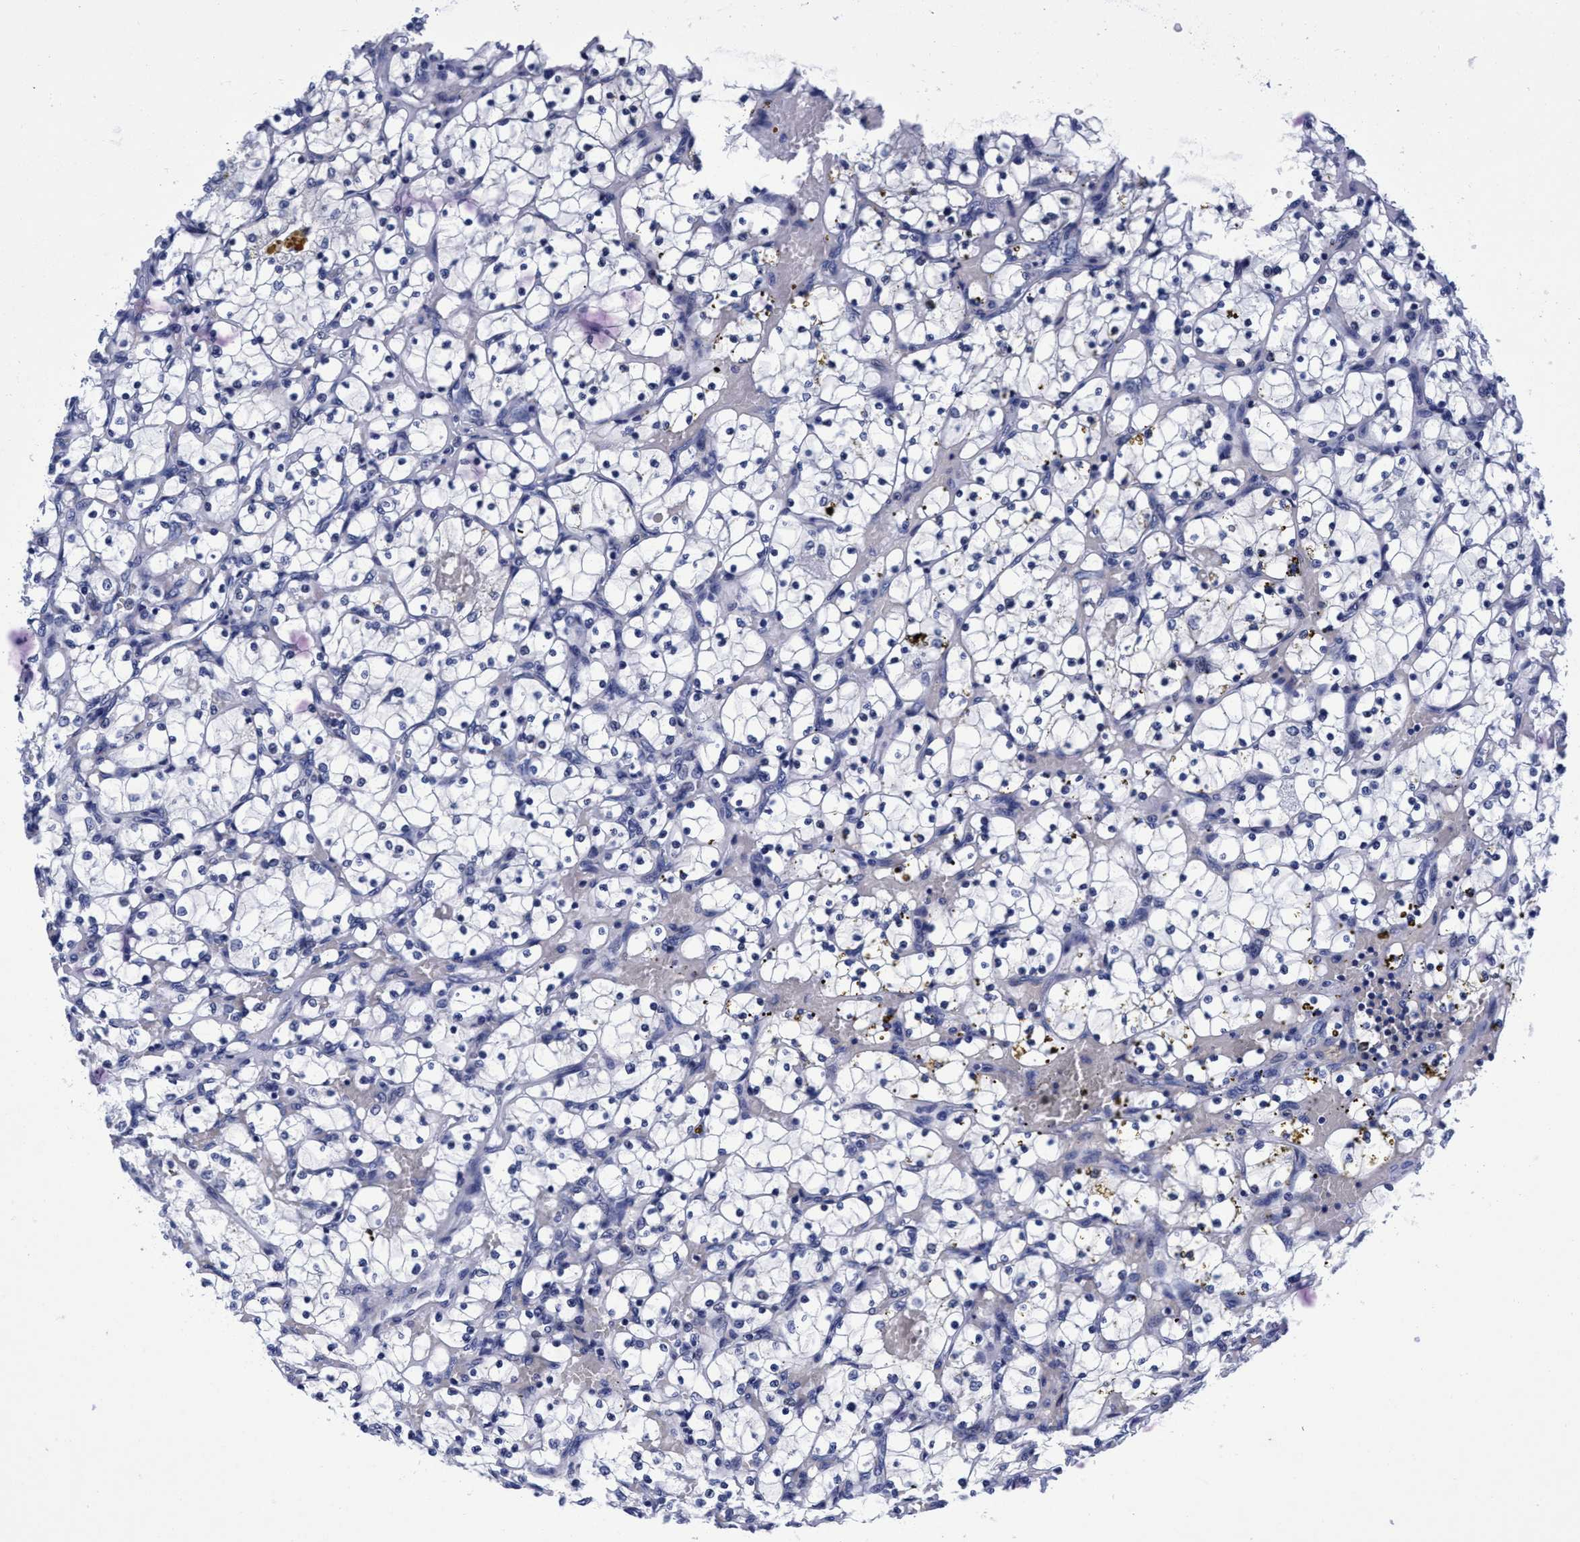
{"staining": {"intensity": "negative", "quantity": "none", "location": "none"}, "tissue": "renal cancer", "cell_type": "Tumor cells", "image_type": "cancer", "snomed": [{"axis": "morphology", "description": "Adenocarcinoma, NOS"}, {"axis": "topography", "description": "Kidney"}], "caption": "Tumor cells show no significant expression in renal adenocarcinoma.", "gene": "PLPPR1", "patient": {"sex": "female", "age": 69}}